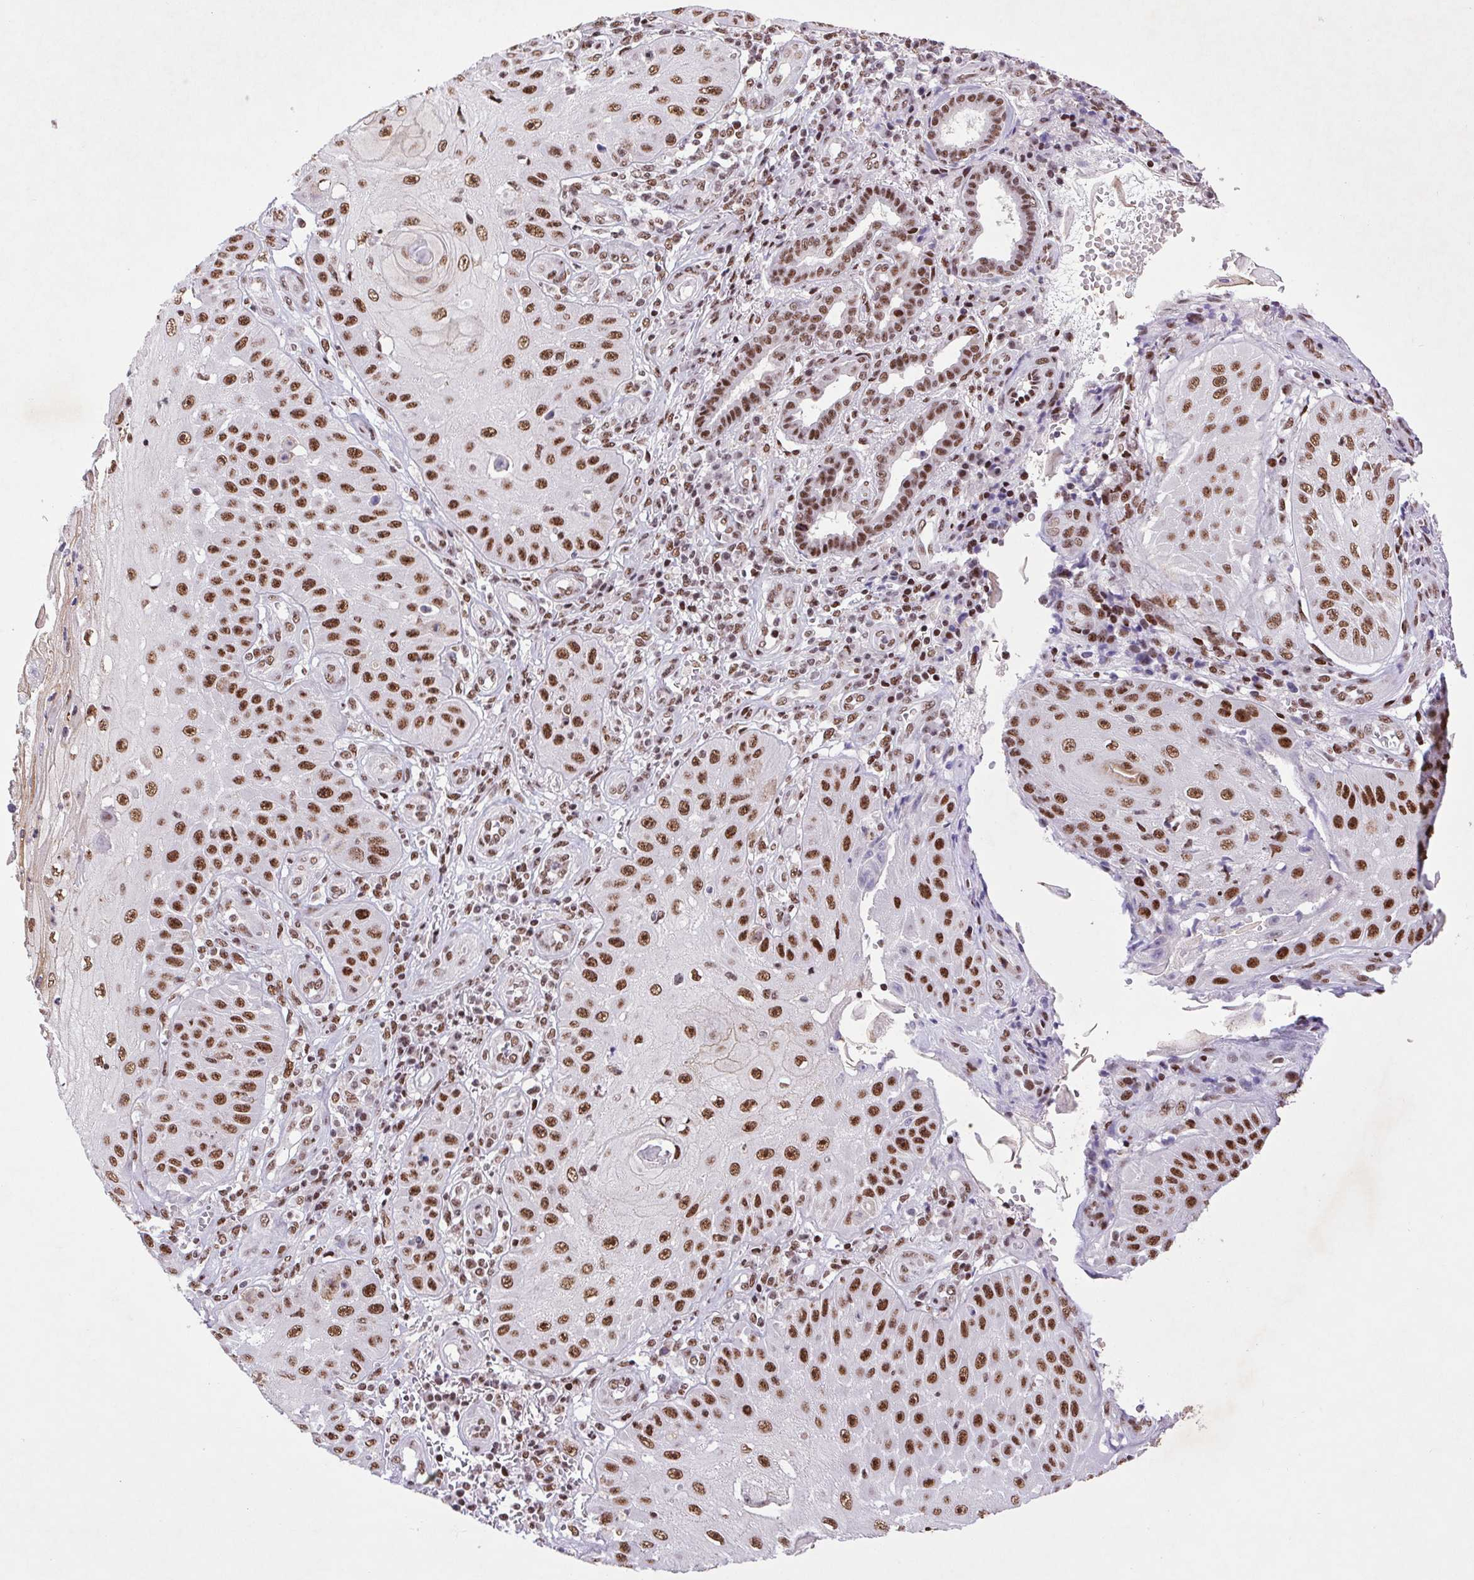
{"staining": {"intensity": "strong", "quantity": ">75%", "location": "nuclear"}, "tissue": "skin cancer", "cell_type": "Tumor cells", "image_type": "cancer", "snomed": [{"axis": "morphology", "description": "Squamous cell carcinoma, NOS"}, {"axis": "topography", "description": "Skin"}], "caption": "Tumor cells exhibit high levels of strong nuclear staining in about >75% of cells in skin squamous cell carcinoma.", "gene": "LDLRAD4", "patient": {"sex": "male", "age": 70}}